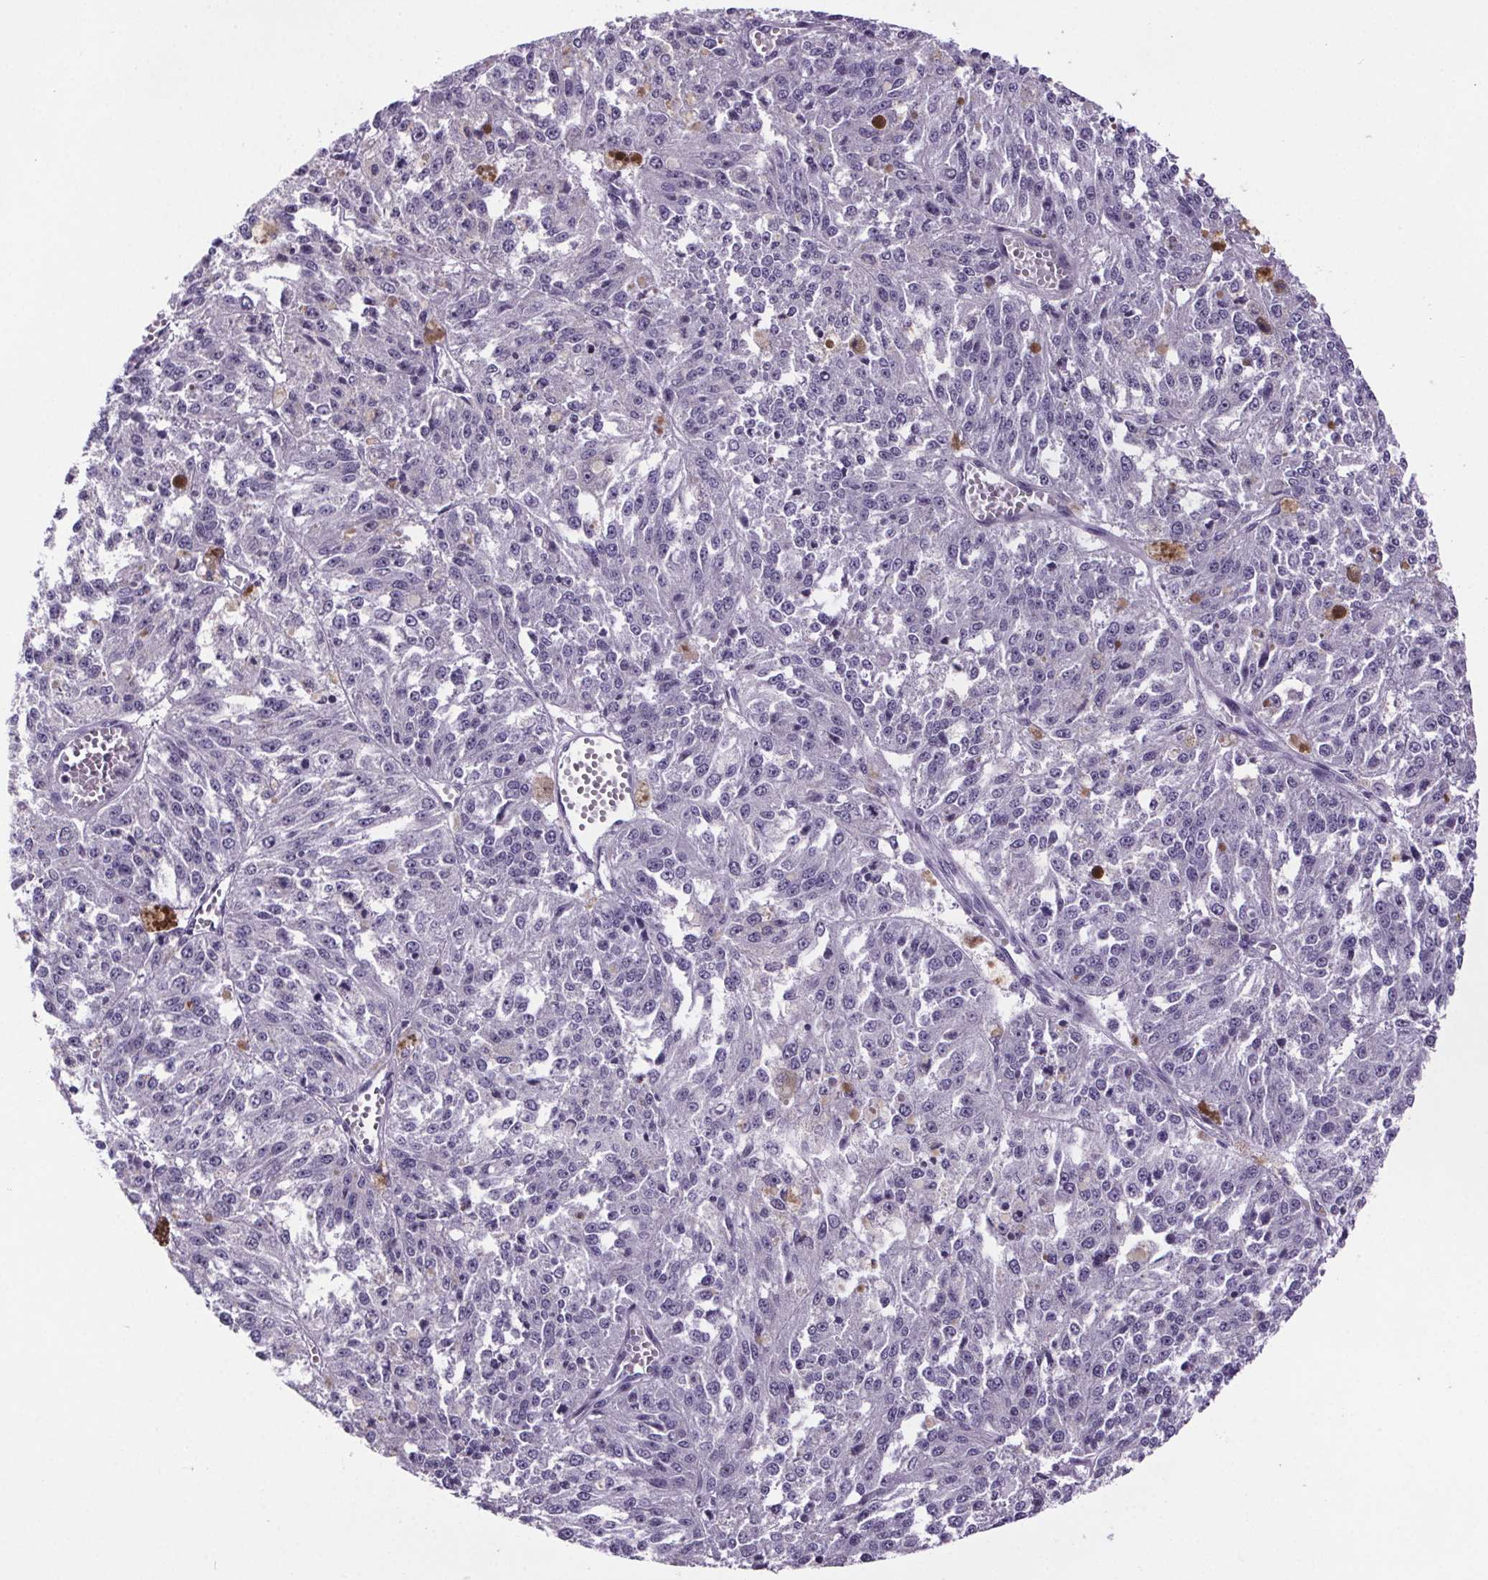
{"staining": {"intensity": "negative", "quantity": "none", "location": "none"}, "tissue": "melanoma", "cell_type": "Tumor cells", "image_type": "cancer", "snomed": [{"axis": "morphology", "description": "Malignant melanoma, Metastatic site"}, {"axis": "topography", "description": "Lymph node"}], "caption": "Tumor cells are negative for protein expression in human melanoma.", "gene": "CUBN", "patient": {"sex": "female", "age": 64}}